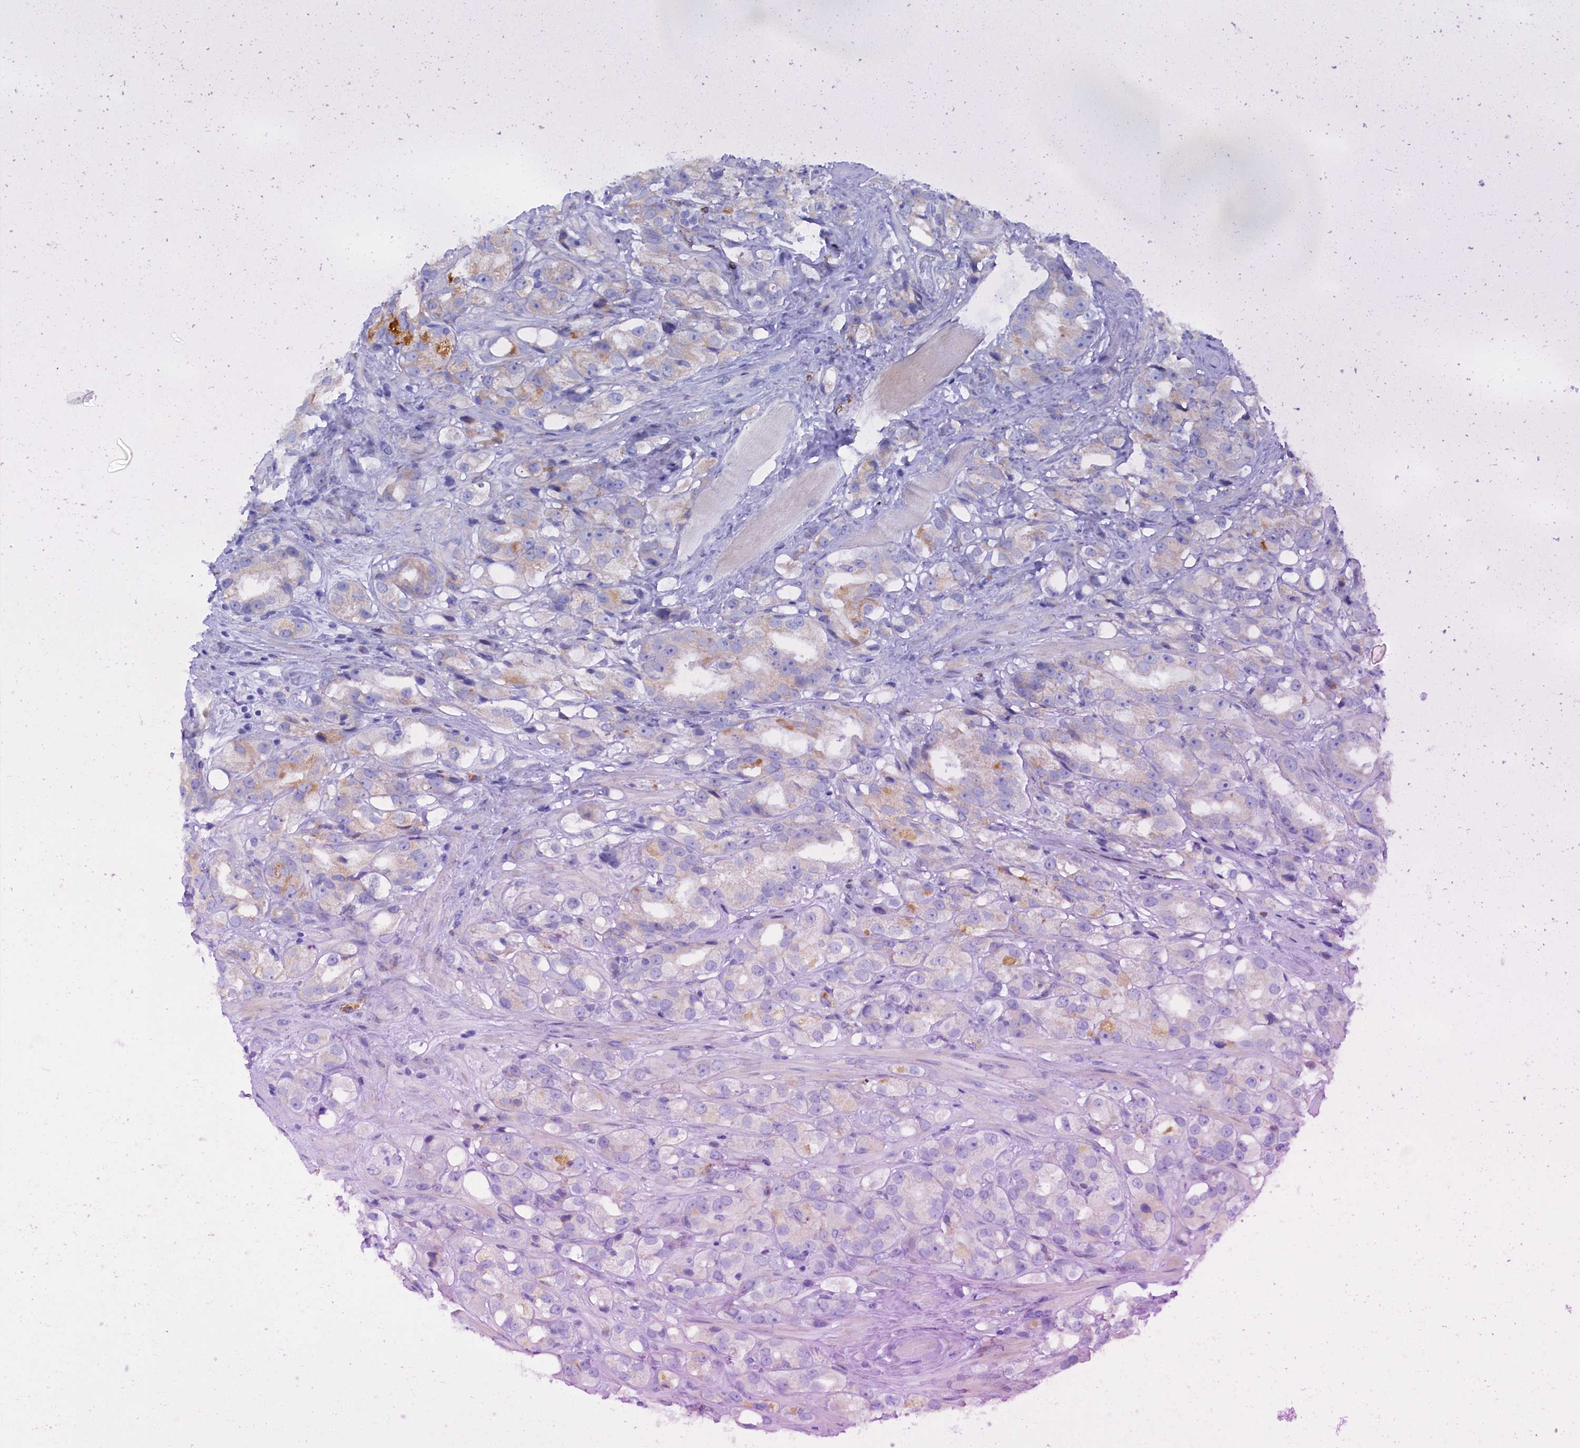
{"staining": {"intensity": "weak", "quantity": "<25%", "location": "cytoplasmic/membranous"}, "tissue": "prostate cancer", "cell_type": "Tumor cells", "image_type": "cancer", "snomed": [{"axis": "morphology", "description": "Adenocarcinoma, NOS"}, {"axis": "topography", "description": "Prostate"}], "caption": "Prostate cancer (adenocarcinoma) was stained to show a protein in brown. There is no significant positivity in tumor cells.", "gene": "COG7", "patient": {"sex": "male", "age": 79}}